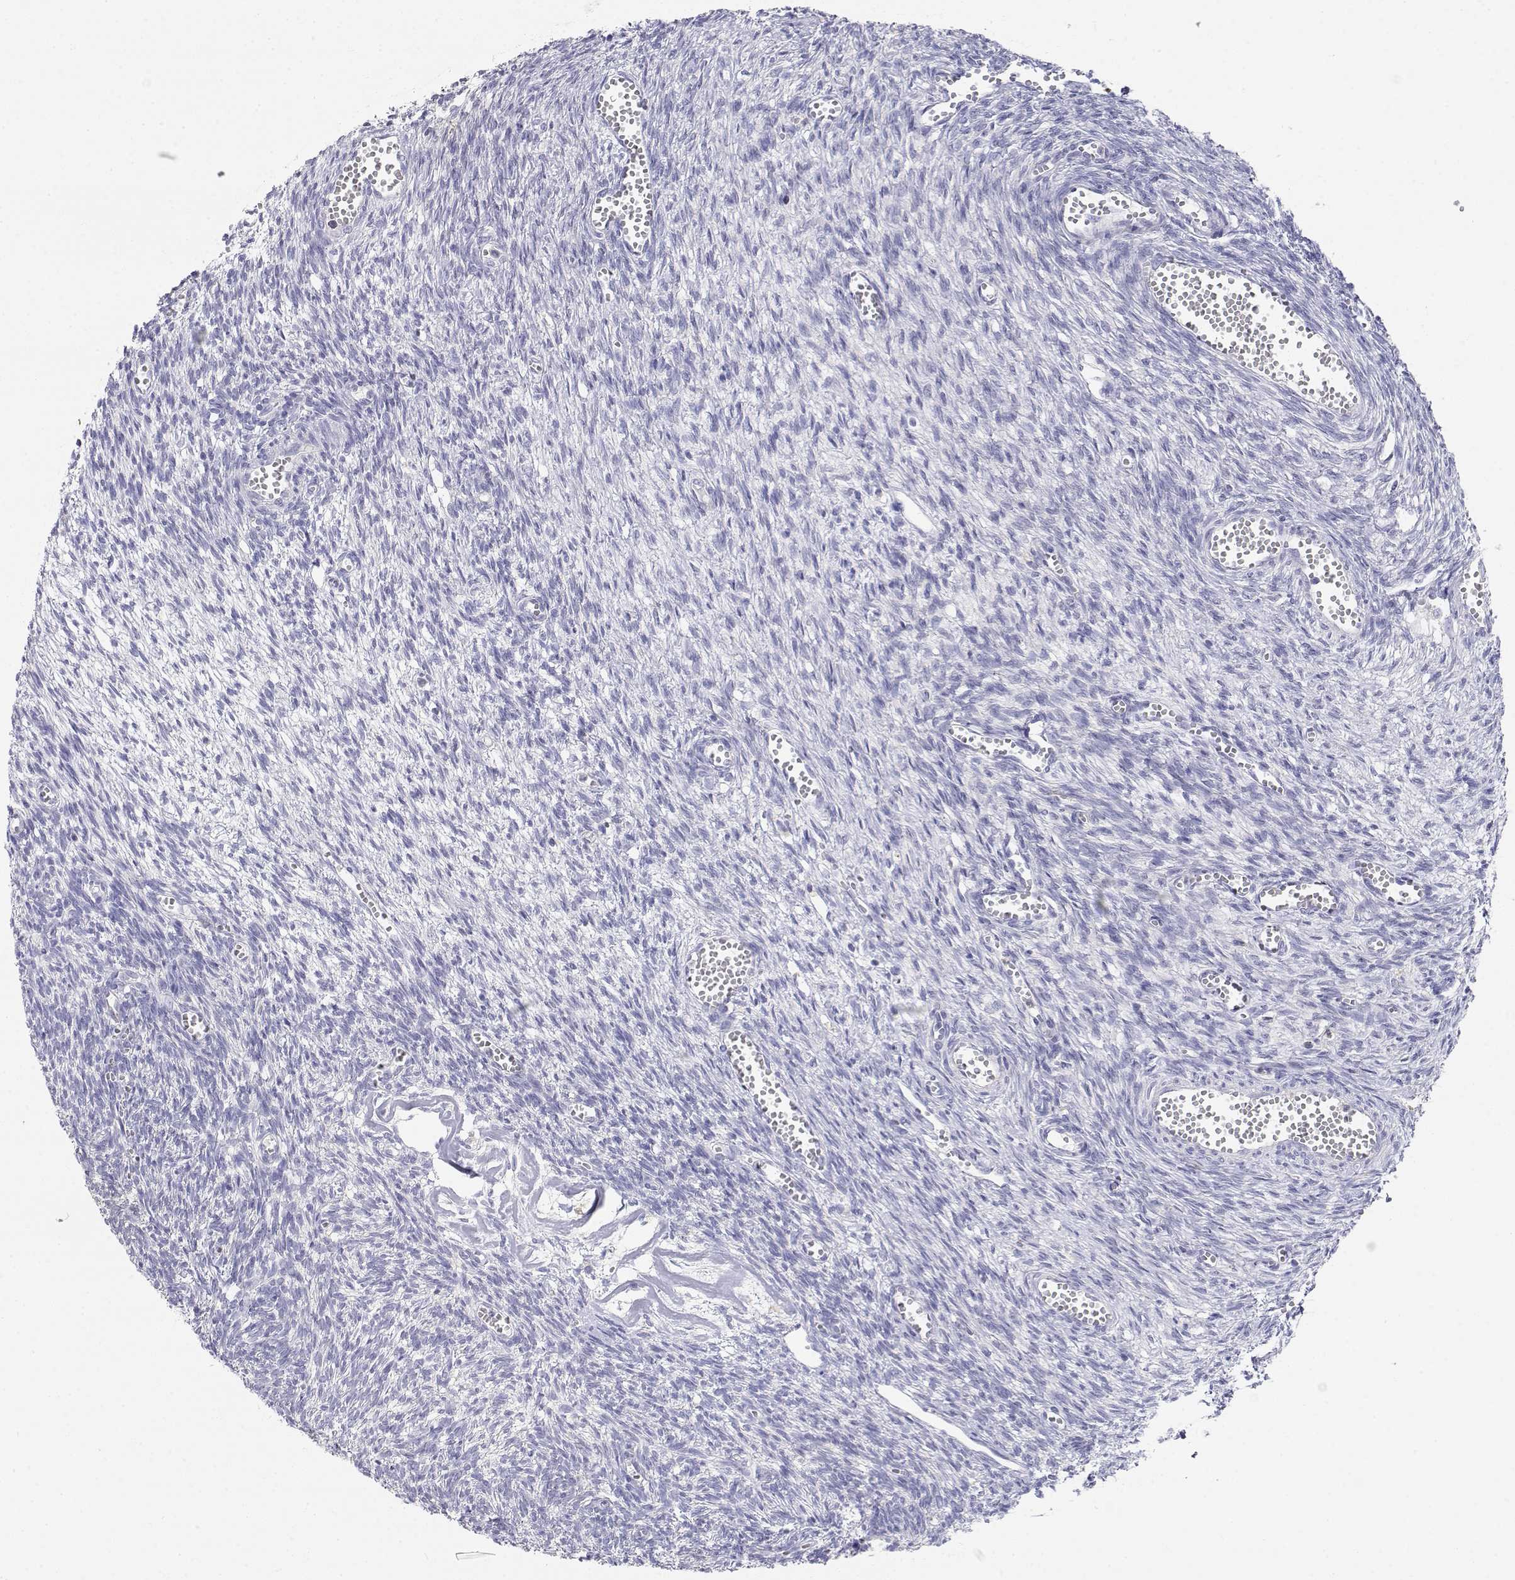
{"staining": {"intensity": "negative", "quantity": "none", "location": "none"}, "tissue": "ovary", "cell_type": "Follicle cells", "image_type": "normal", "snomed": [{"axis": "morphology", "description": "Normal tissue, NOS"}, {"axis": "topography", "description": "Ovary"}], "caption": "There is no significant positivity in follicle cells of ovary. Nuclei are stained in blue.", "gene": "ADA", "patient": {"sex": "female", "age": 43}}